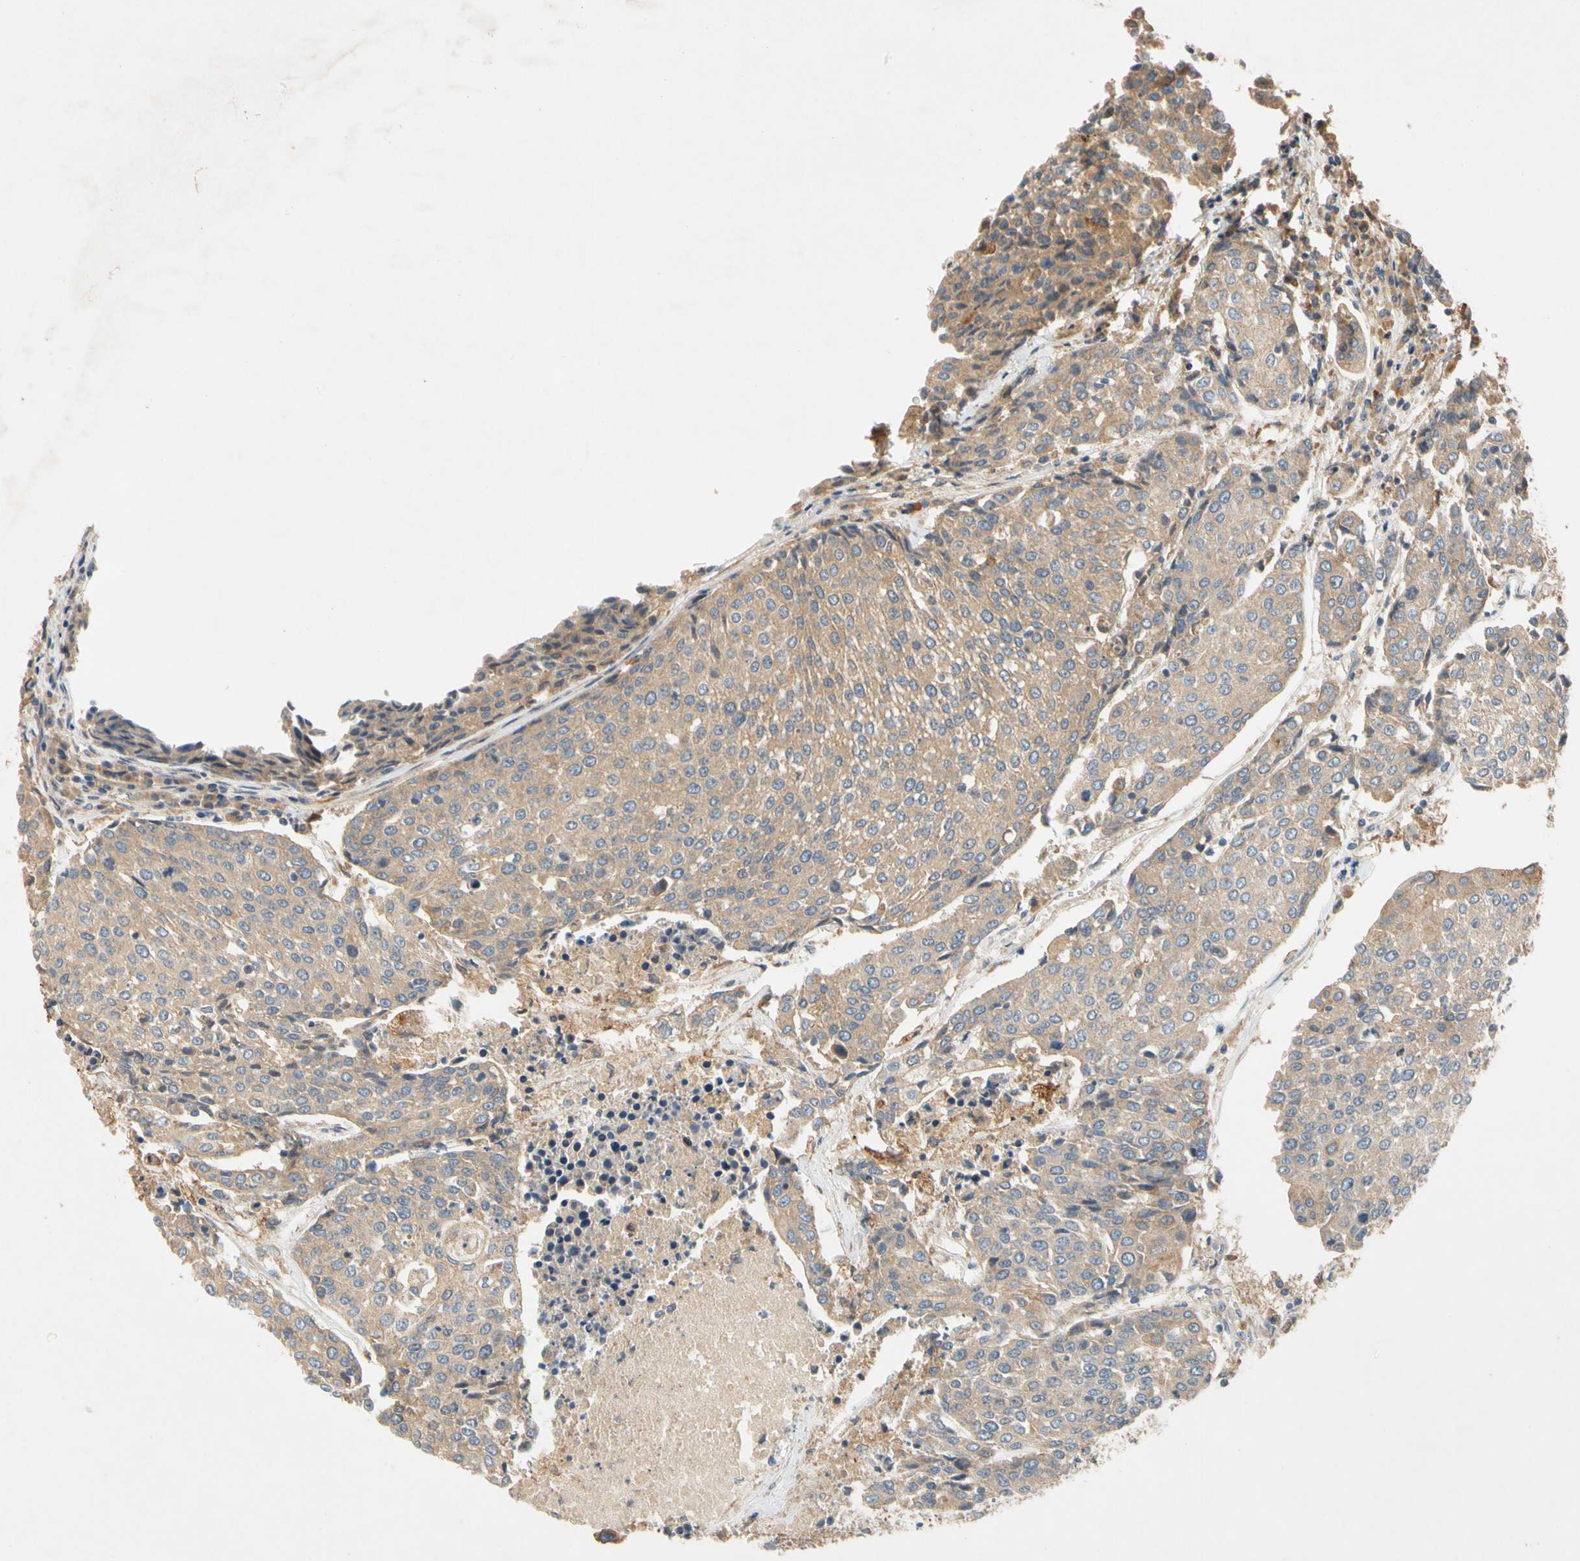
{"staining": {"intensity": "weak", "quantity": ">75%", "location": "cytoplasmic/membranous"}, "tissue": "urothelial cancer", "cell_type": "Tumor cells", "image_type": "cancer", "snomed": [{"axis": "morphology", "description": "Urothelial carcinoma, High grade"}, {"axis": "topography", "description": "Urinary bladder"}], "caption": "Immunohistochemistry (IHC) photomicrograph of human urothelial carcinoma (high-grade) stained for a protein (brown), which demonstrates low levels of weak cytoplasmic/membranous positivity in approximately >75% of tumor cells.", "gene": "USP46", "patient": {"sex": "female", "age": 85}}